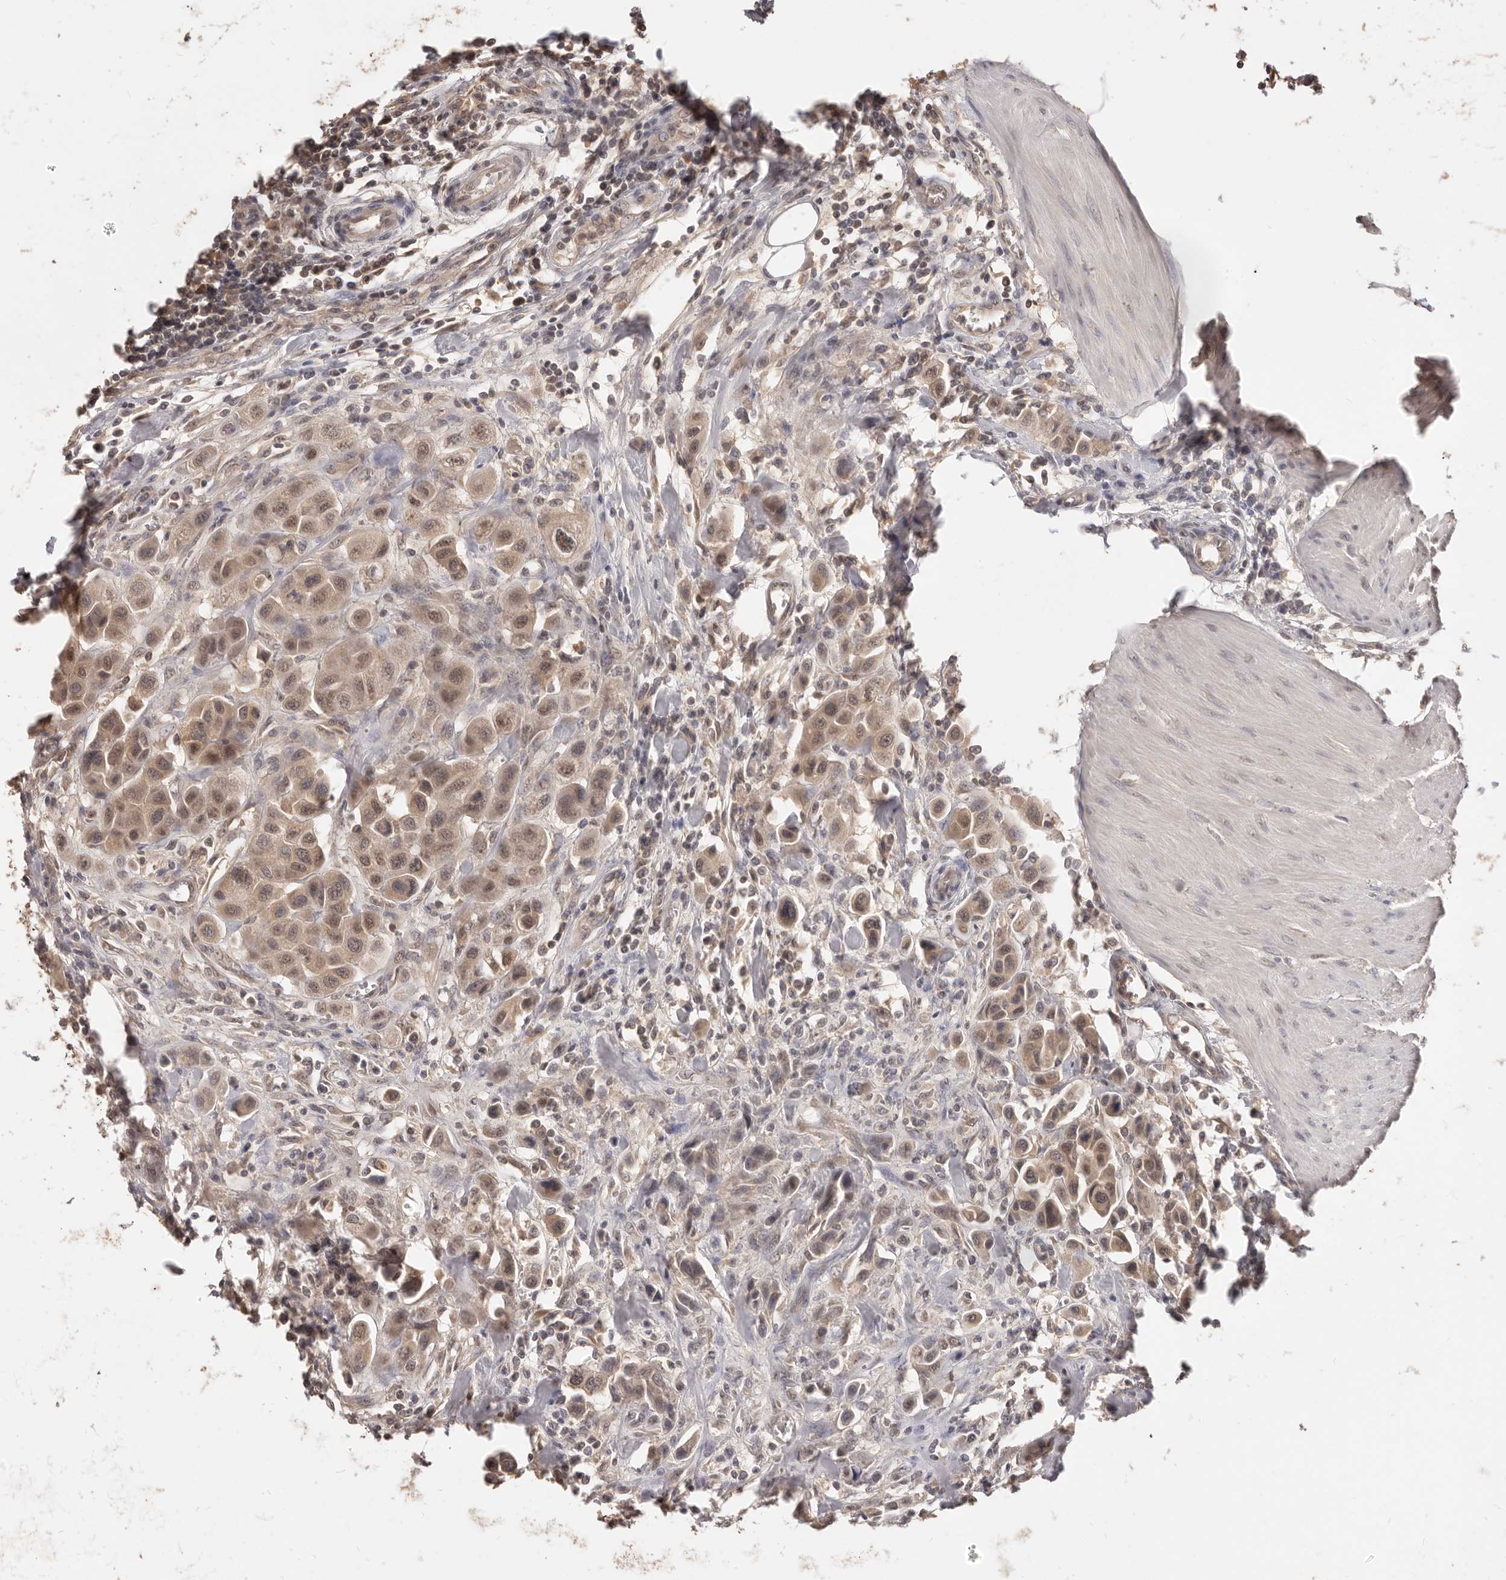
{"staining": {"intensity": "moderate", "quantity": "25%-75%", "location": "cytoplasmic/membranous,nuclear"}, "tissue": "urothelial cancer", "cell_type": "Tumor cells", "image_type": "cancer", "snomed": [{"axis": "morphology", "description": "Urothelial carcinoma, High grade"}, {"axis": "topography", "description": "Urinary bladder"}], "caption": "This is a micrograph of IHC staining of urothelial cancer, which shows moderate staining in the cytoplasmic/membranous and nuclear of tumor cells.", "gene": "TSPAN13", "patient": {"sex": "male", "age": 50}}